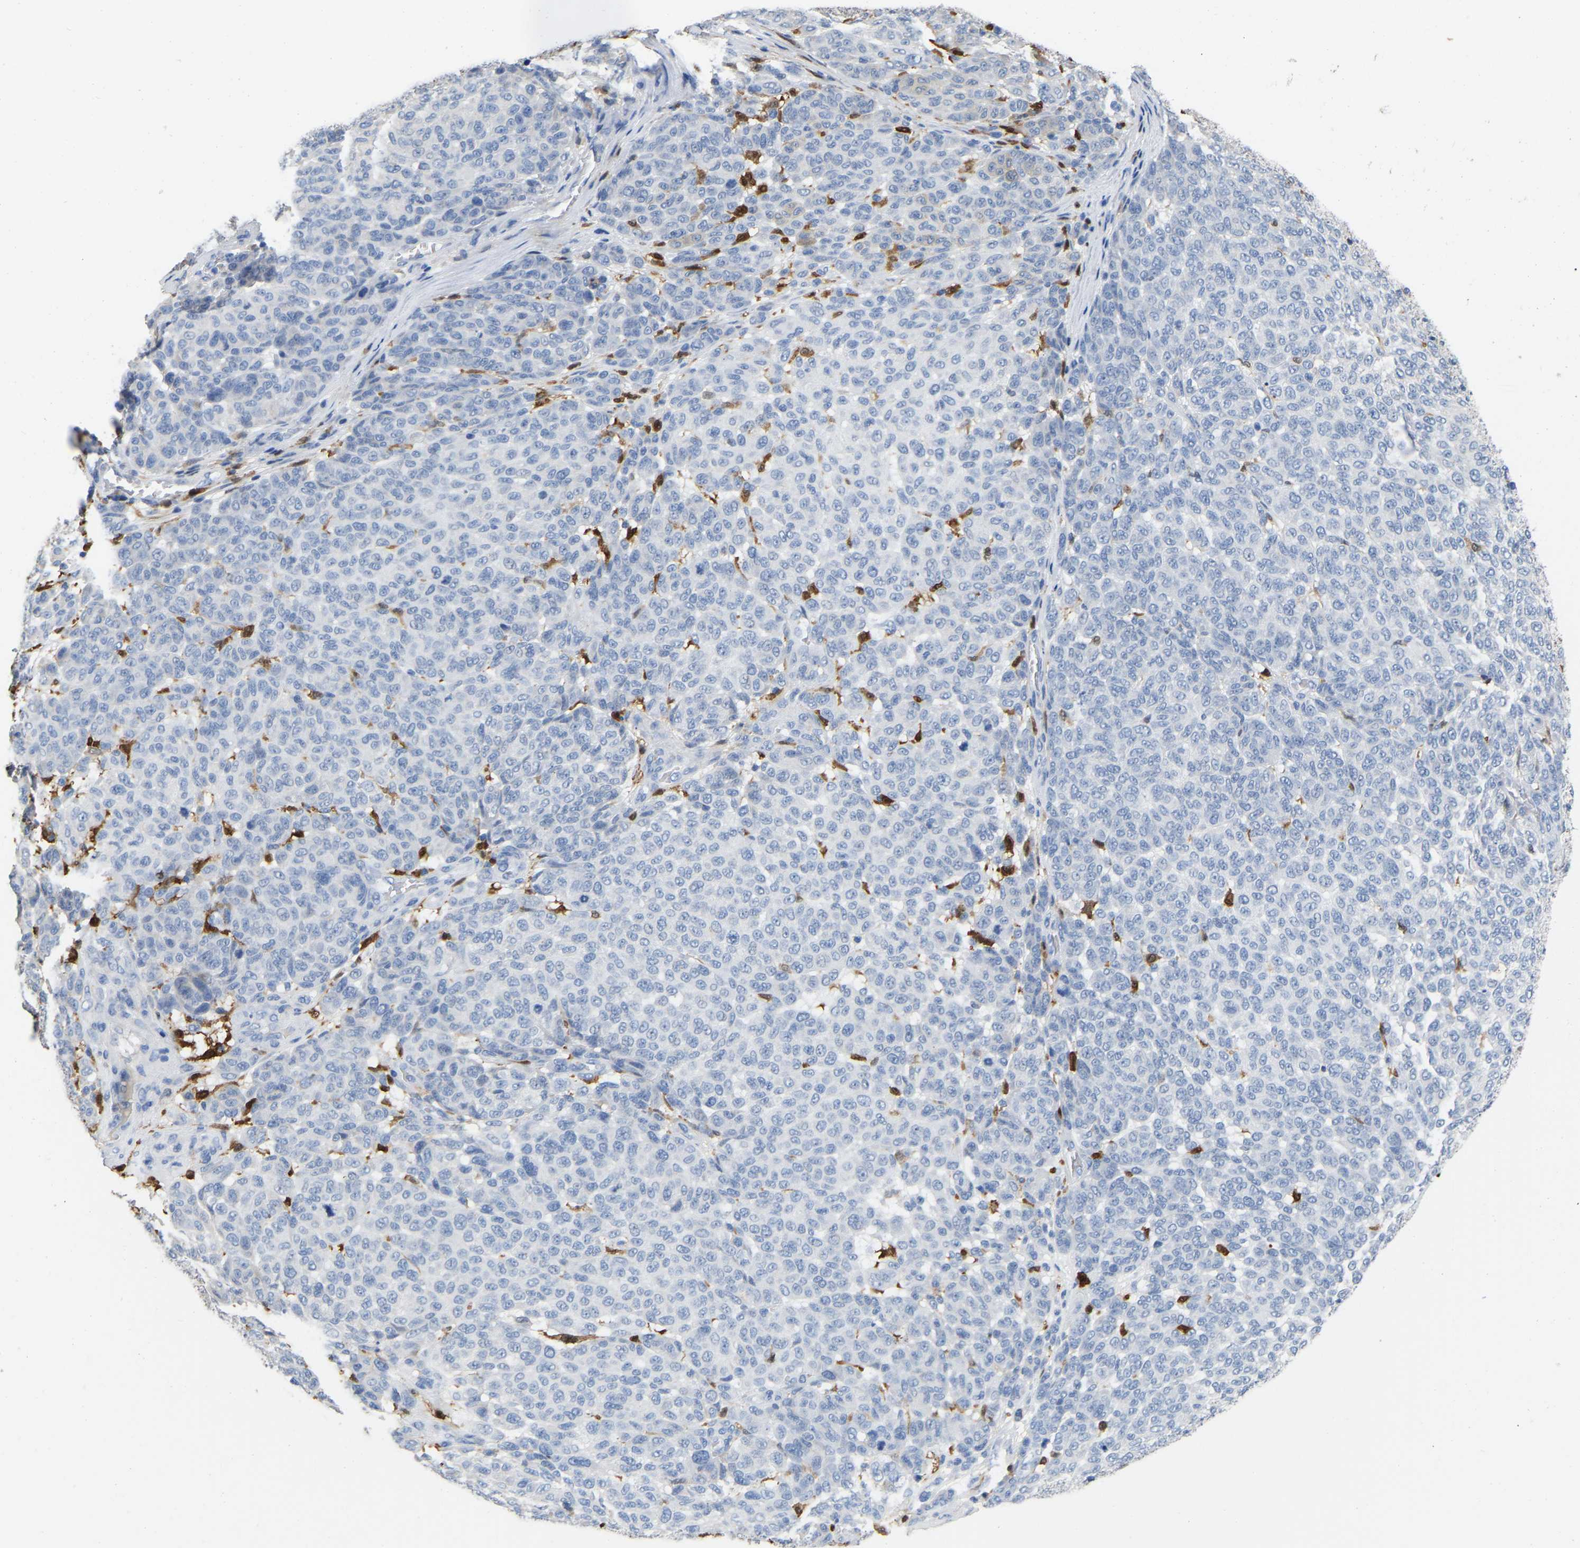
{"staining": {"intensity": "negative", "quantity": "none", "location": "none"}, "tissue": "melanoma", "cell_type": "Tumor cells", "image_type": "cancer", "snomed": [{"axis": "morphology", "description": "Malignant melanoma, NOS"}, {"axis": "topography", "description": "Skin"}], "caption": "Melanoma stained for a protein using immunohistochemistry (IHC) exhibits no expression tumor cells.", "gene": "ULBP2", "patient": {"sex": "male", "age": 59}}